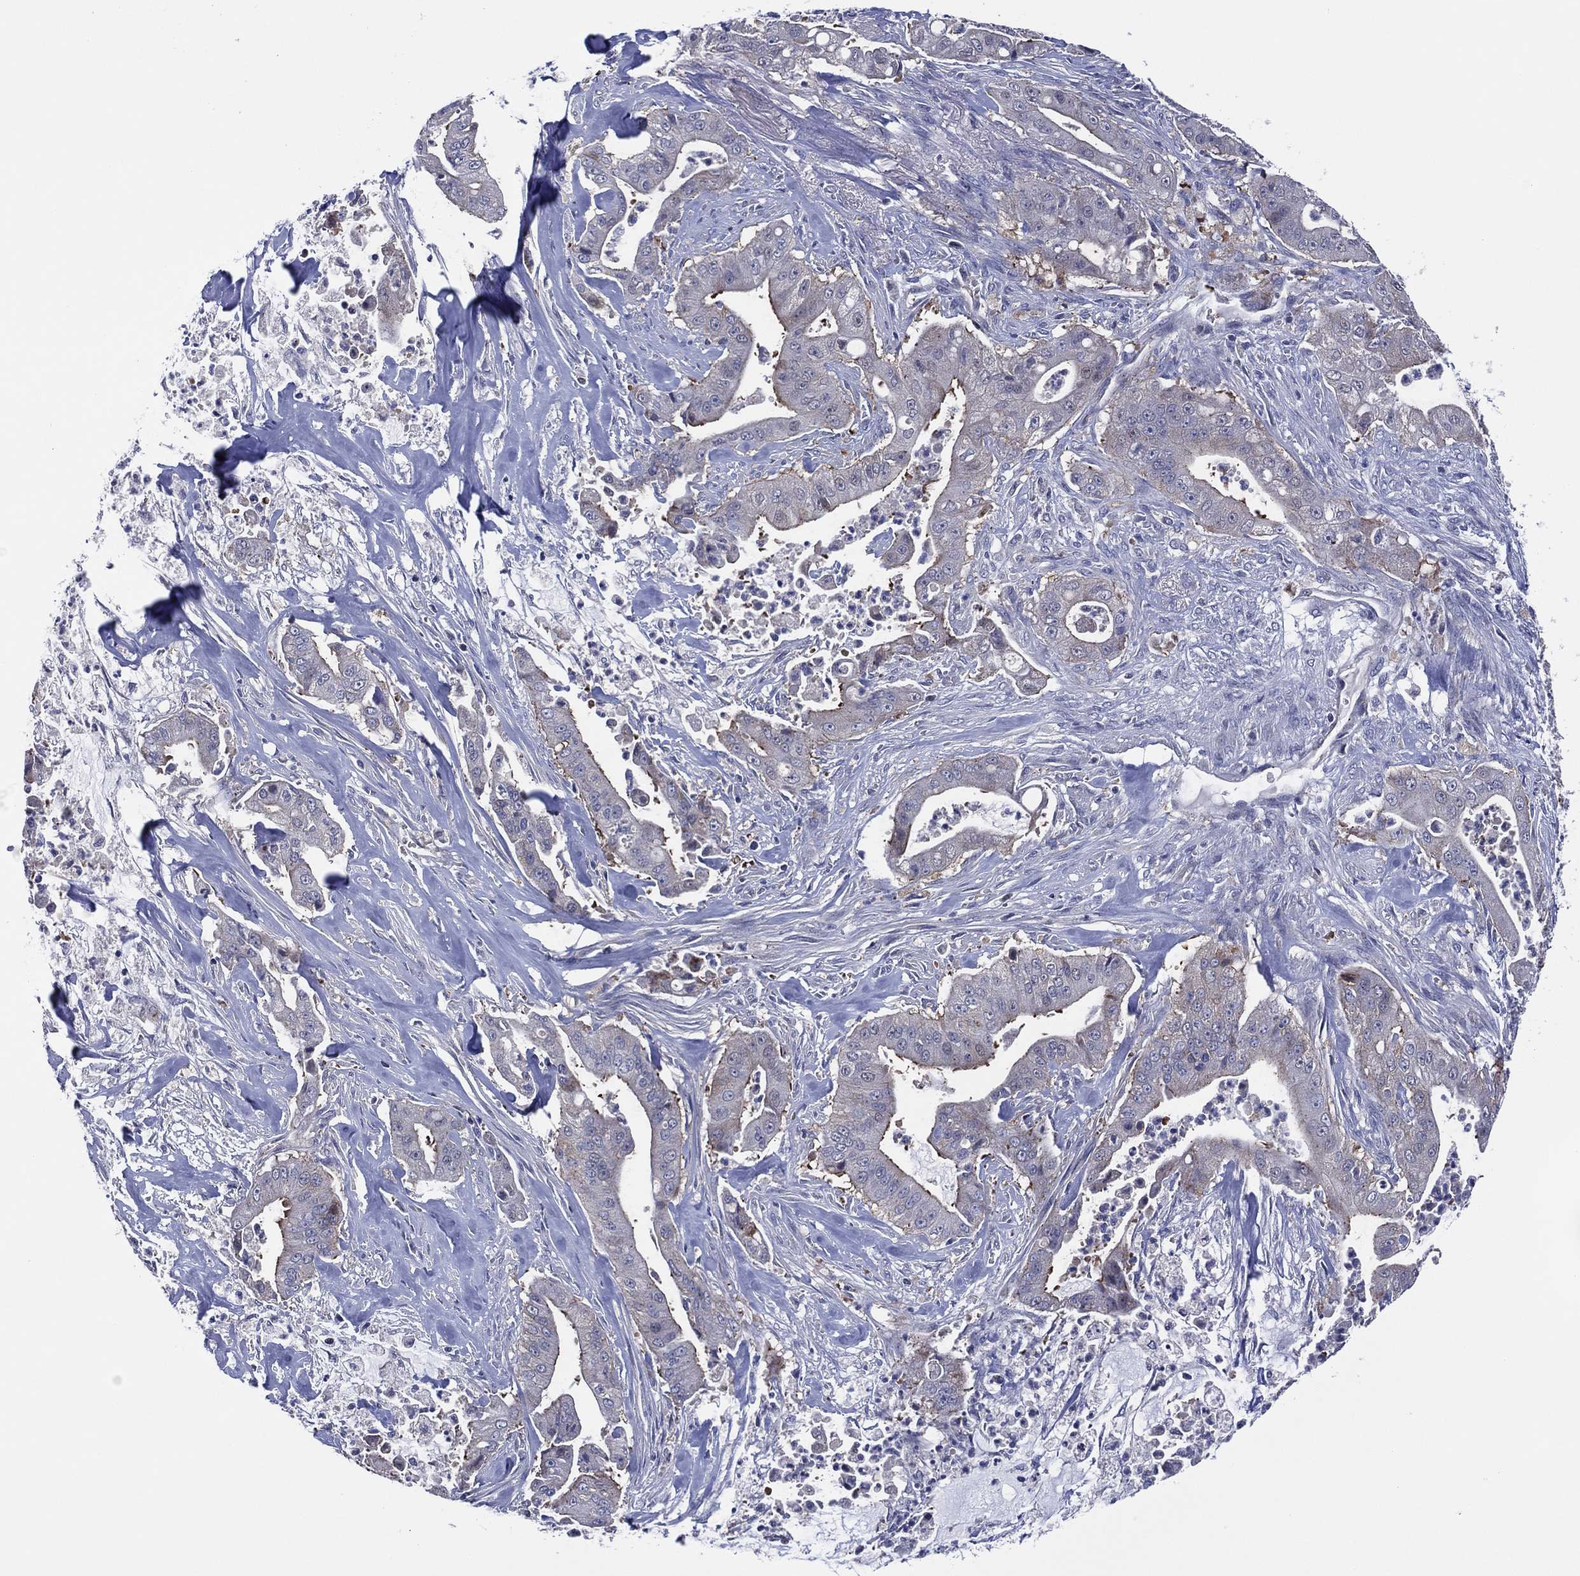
{"staining": {"intensity": "negative", "quantity": "none", "location": "none"}, "tissue": "pancreatic cancer", "cell_type": "Tumor cells", "image_type": "cancer", "snomed": [{"axis": "morphology", "description": "Normal tissue, NOS"}, {"axis": "morphology", "description": "Inflammation, NOS"}, {"axis": "morphology", "description": "Adenocarcinoma, NOS"}, {"axis": "topography", "description": "Pancreas"}], "caption": "The immunohistochemistry (IHC) micrograph has no significant expression in tumor cells of pancreatic adenocarcinoma tissue. The staining was performed using DAB (3,3'-diaminobenzidine) to visualize the protein expression in brown, while the nuclei were stained in blue with hematoxylin (Magnification: 20x).", "gene": "TRIM31", "patient": {"sex": "male", "age": 57}}